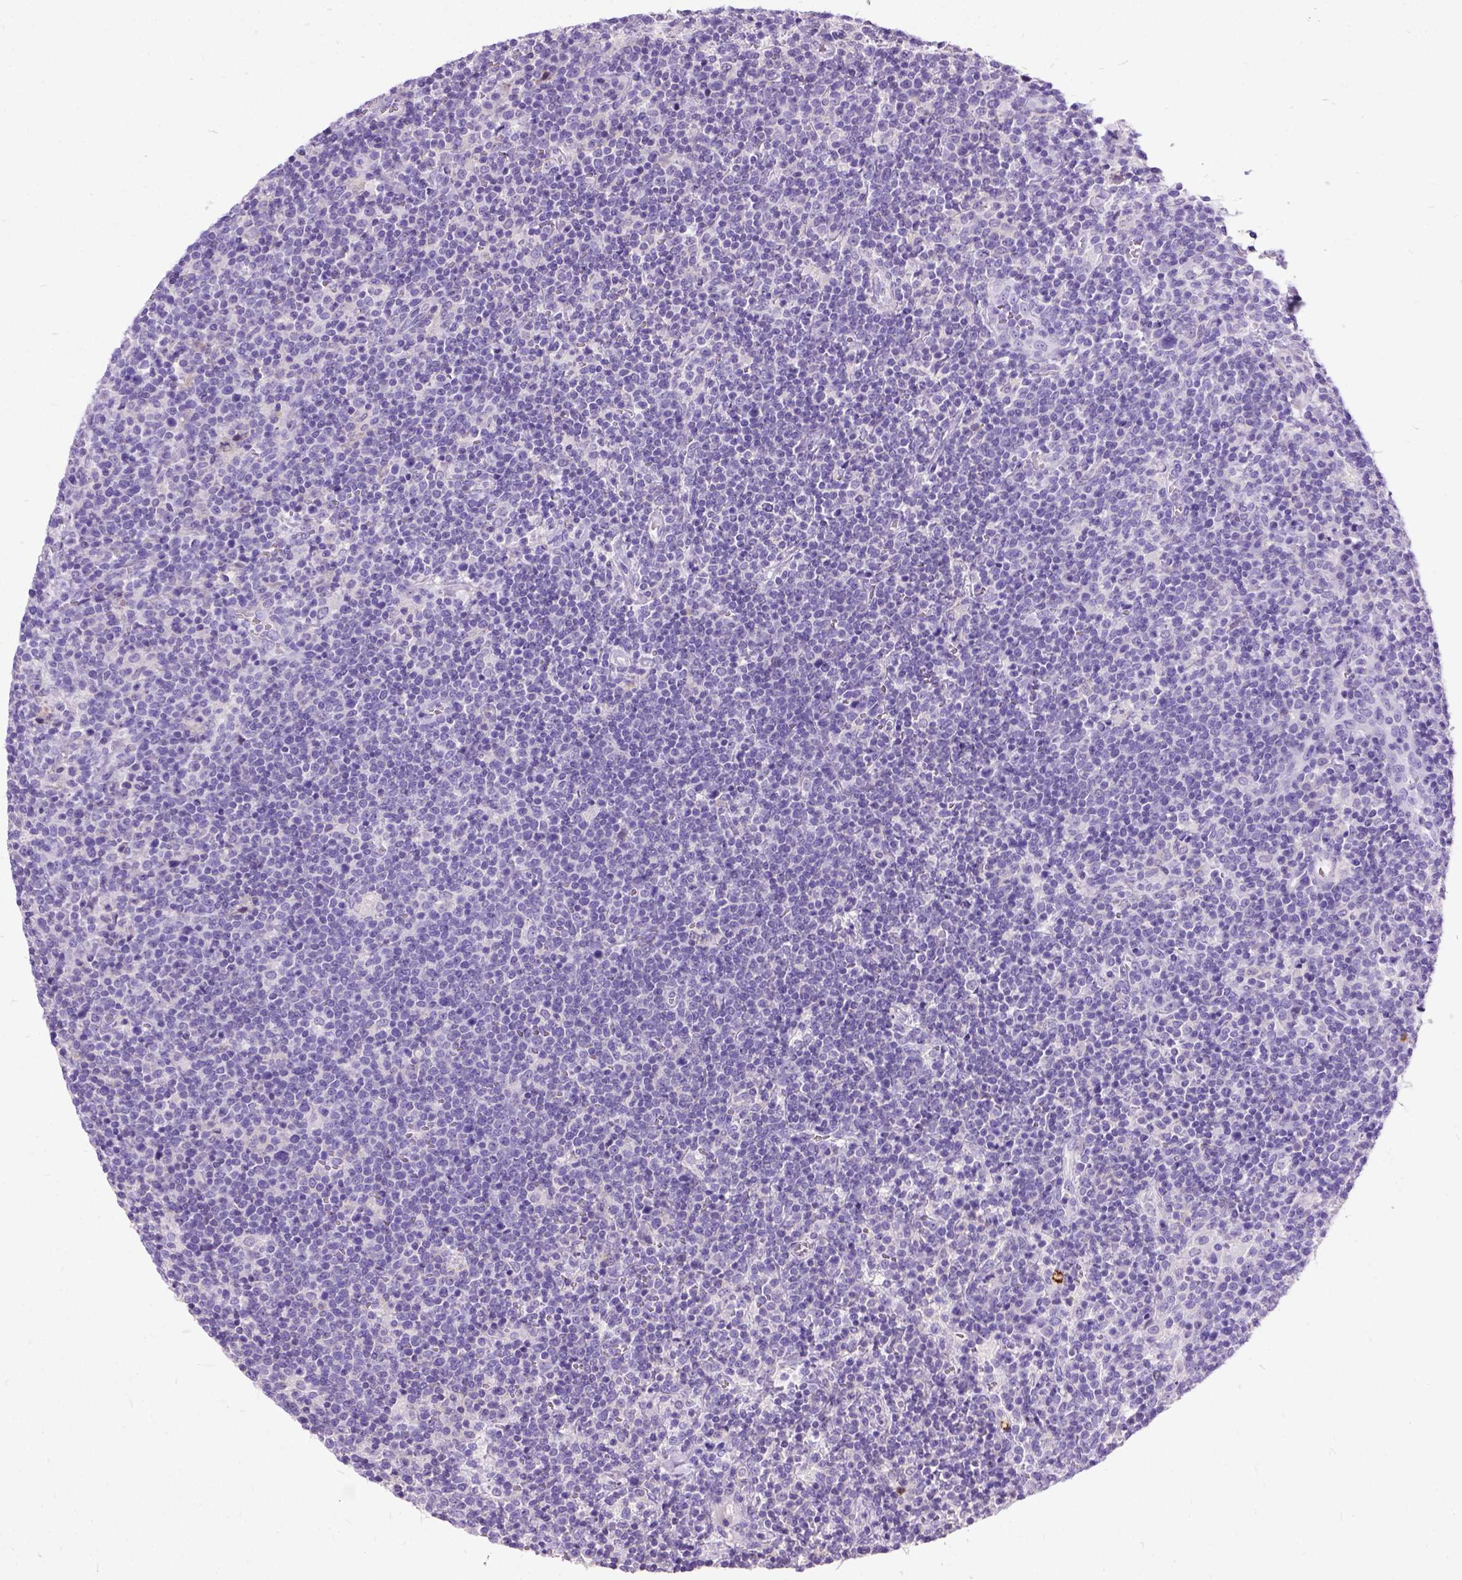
{"staining": {"intensity": "negative", "quantity": "none", "location": "none"}, "tissue": "lymphoma", "cell_type": "Tumor cells", "image_type": "cancer", "snomed": [{"axis": "morphology", "description": "Malignant lymphoma, non-Hodgkin's type, High grade"}, {"axis": "topography", "description": "Lymph node"}], "caption": "An IHC photomicrograph of malignant lymphoma, non-Hodgkin's type (high-grade) is shown. There is no staining in tumor cells of malignant lymphoma, non-Hodgkin's type (high-grade).", "gene": "PRG2", "patient": {"sex": "male", "age": 61}}